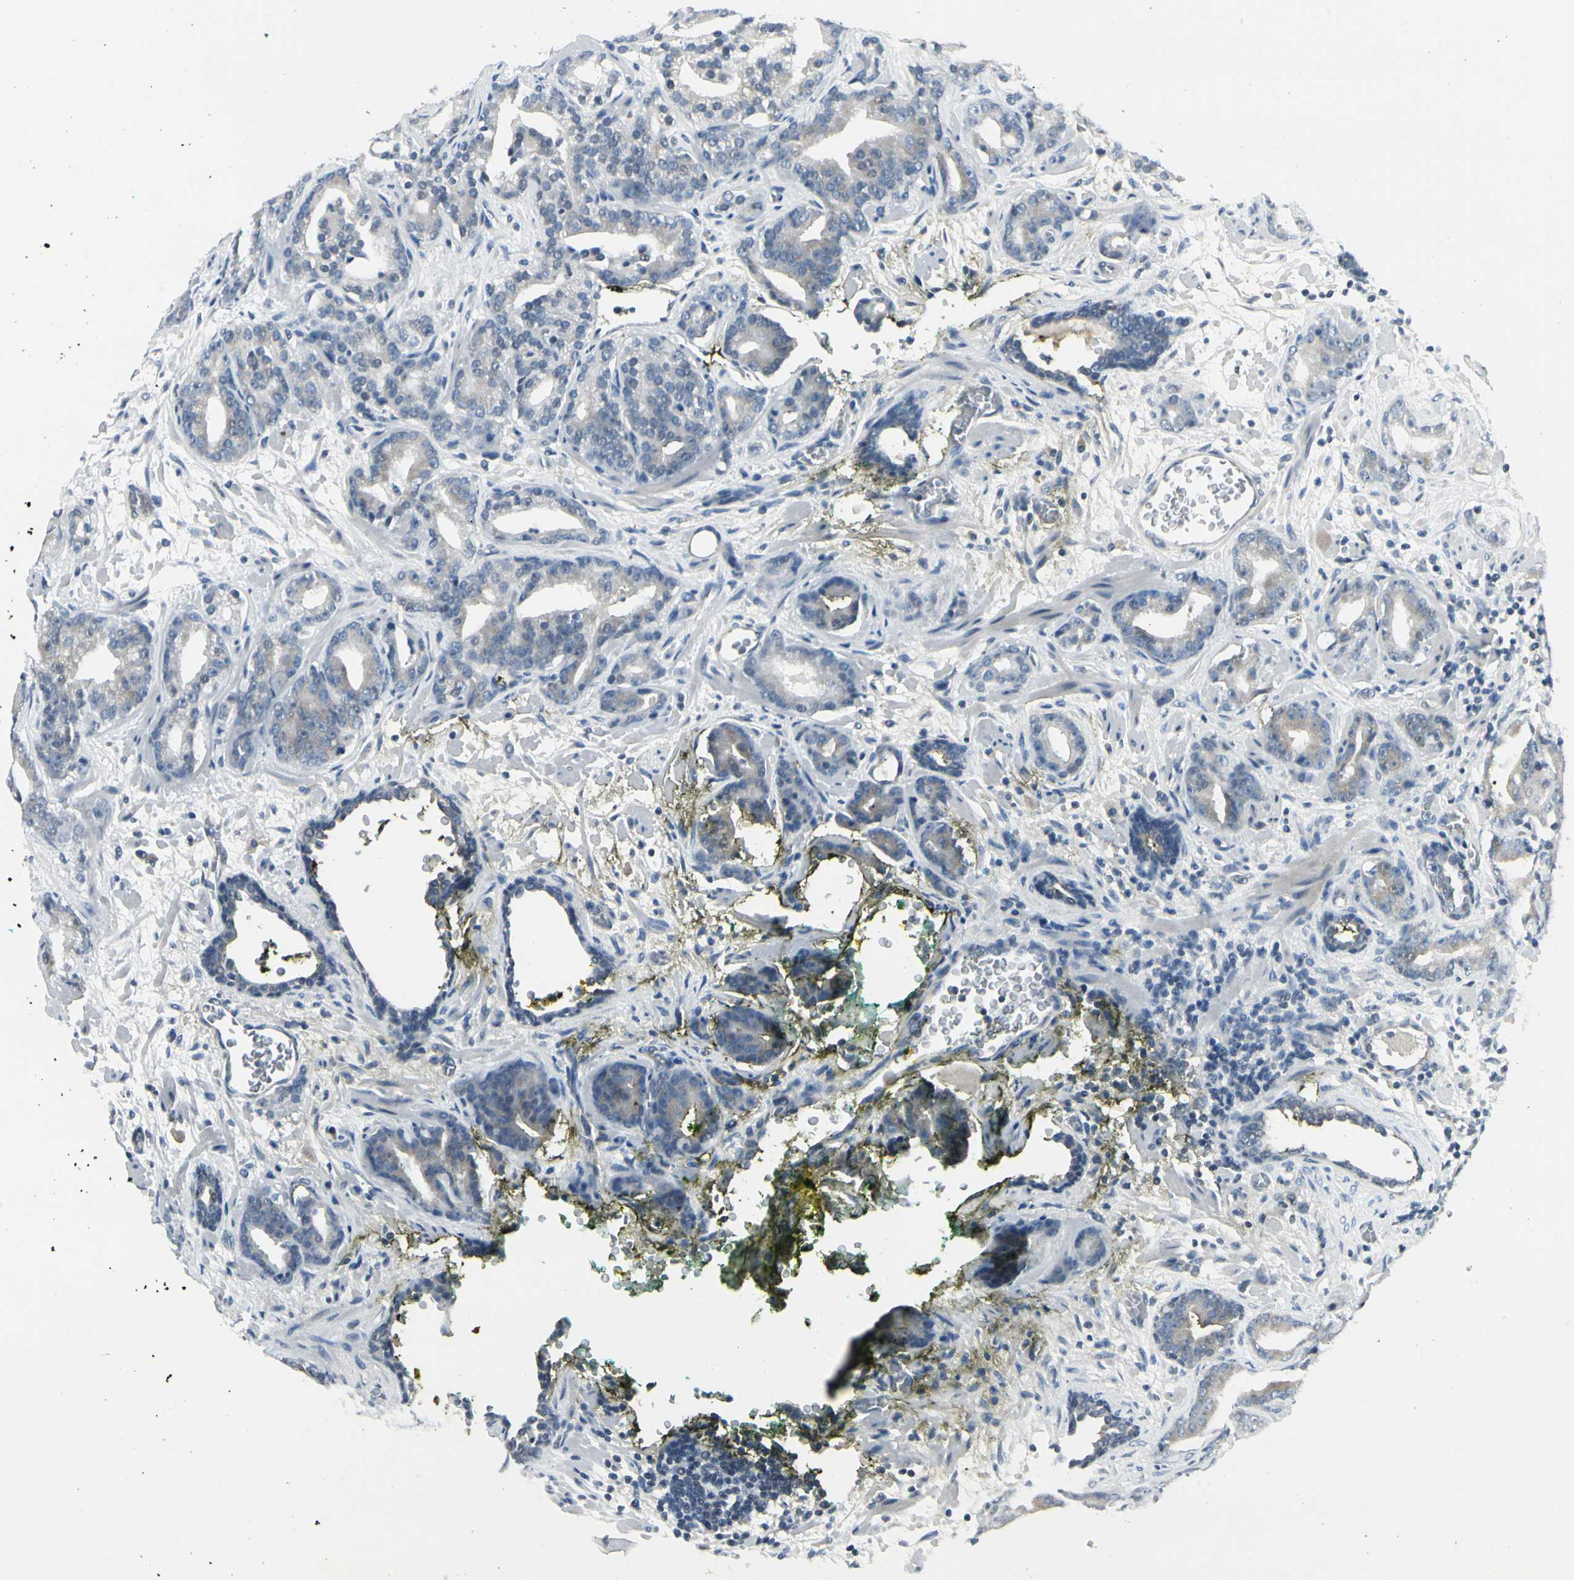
{"staining": {"intensity": "weak", "quantity": "25%-75%", "location": "cytoplasmic/membranous"}, "tissue": "prostate cancer", "cell_type": "Tumor cells", "image_type": "cancer", "snomed": [{"axis": "morphology", "description": "Adenocarcinoma, Low grade"}, {"axis": "topography", "description": "Prostate"}], "caption": "IHC (DAB (3,3'-diaminobenzidine)) staining of human adenocarcinoma (low-grade) (prostate) exhibits weak cytoplasmic/membranous protein expression in approximately 25%-75% of tumor cells.", "gene": "ZSCAN1", "patient": {"sex": "male", "age": 63}}